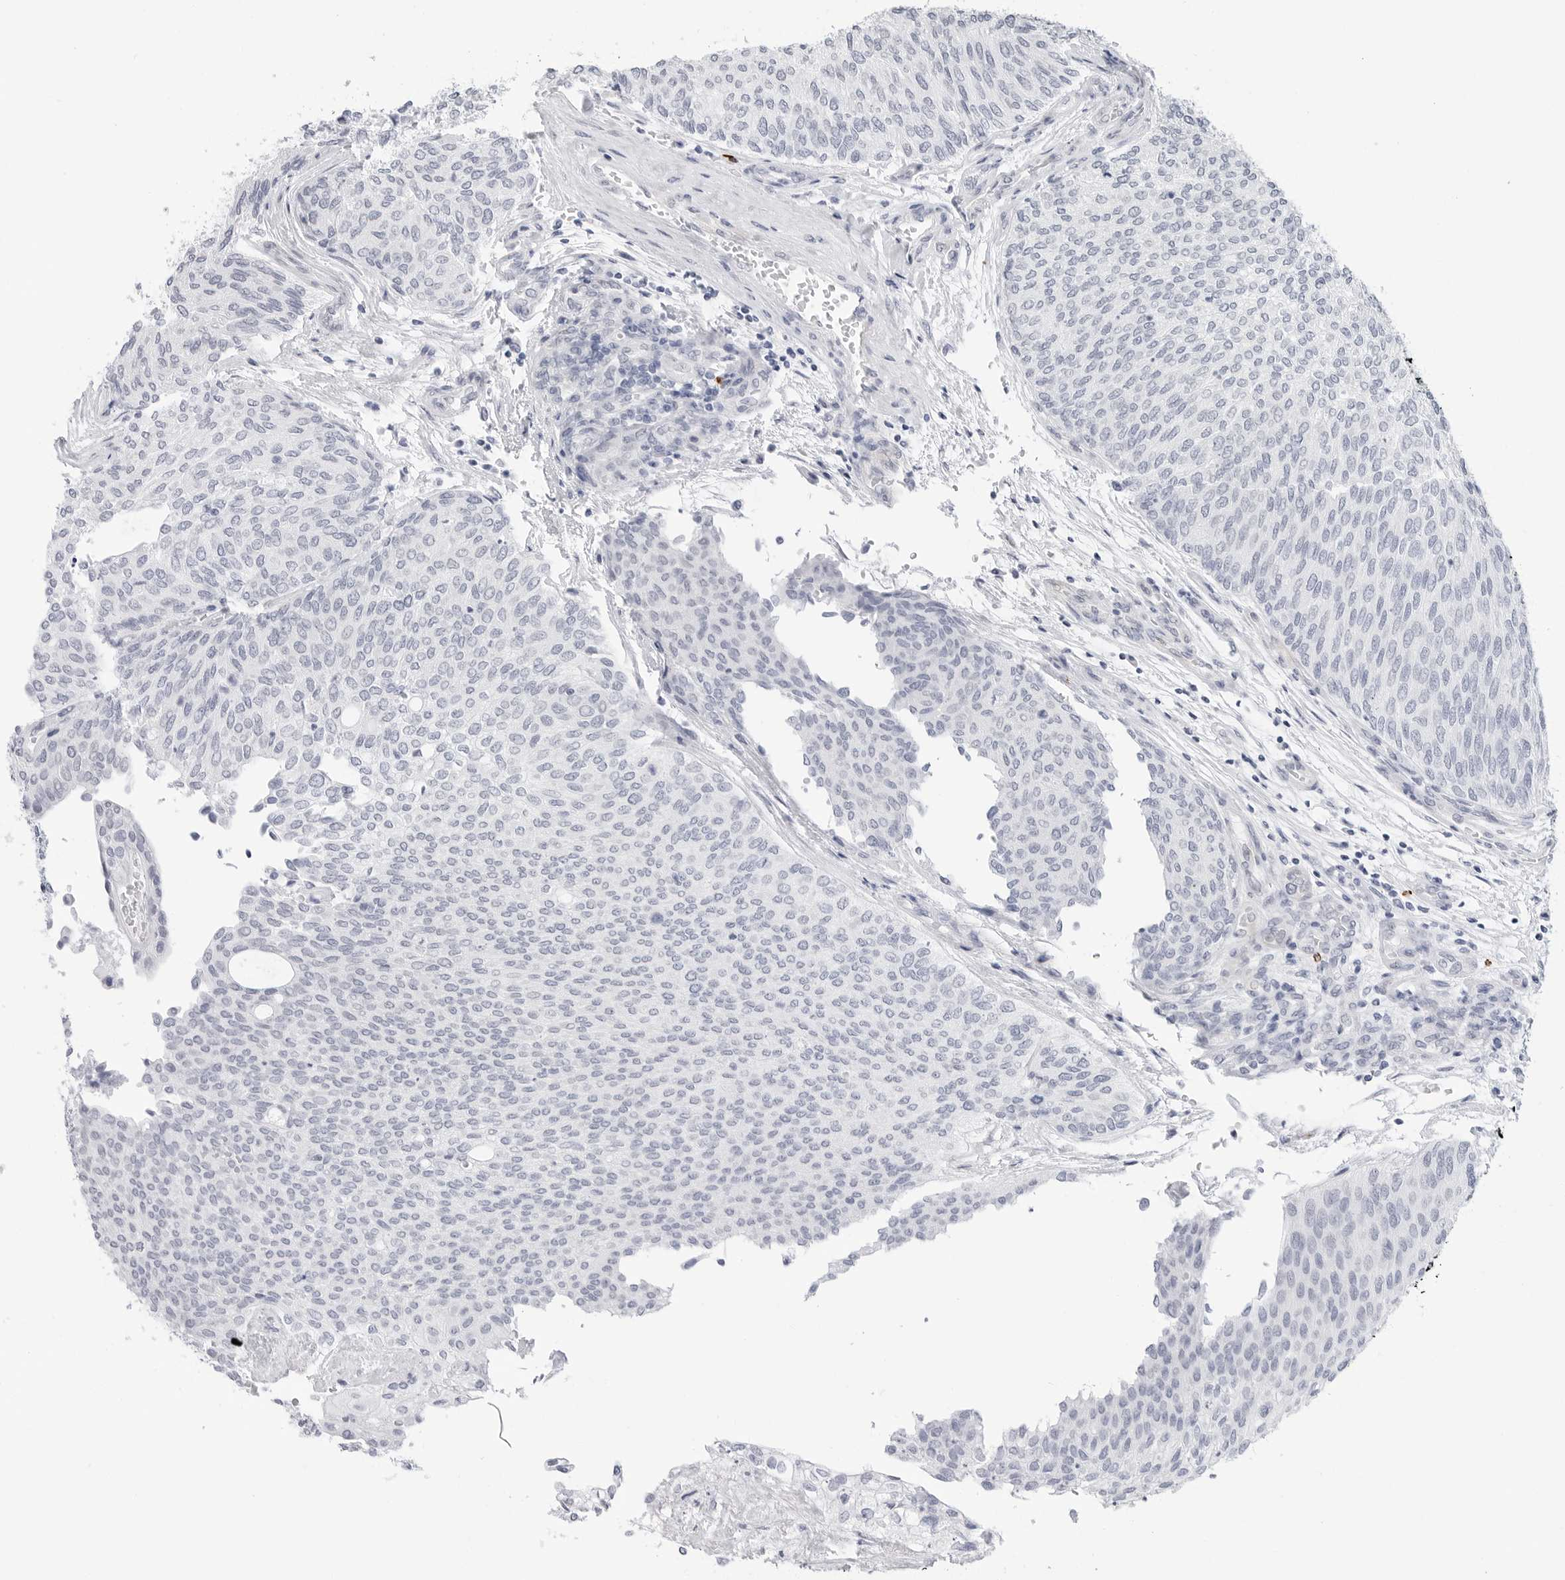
{"staining": {"intensity": "negative", "quantity": "none", "location": "none"}, "tissue": "urothelial cancer", "cell_type": "Tumor cells", "image_type": "cancer", "snomed": [{"axis": "morphology", "description": "Urothelial carcinoma, Low grade"}, {"axis": "topography", "description": "Urinary bladder"}], "caption": "Urothelial cancer stained for a protein using immunohistochemistry (IHC) exhibits no staining tumor cells.", "gene": "HSPB7", "patient": {"sex": "female", "age": 79}}